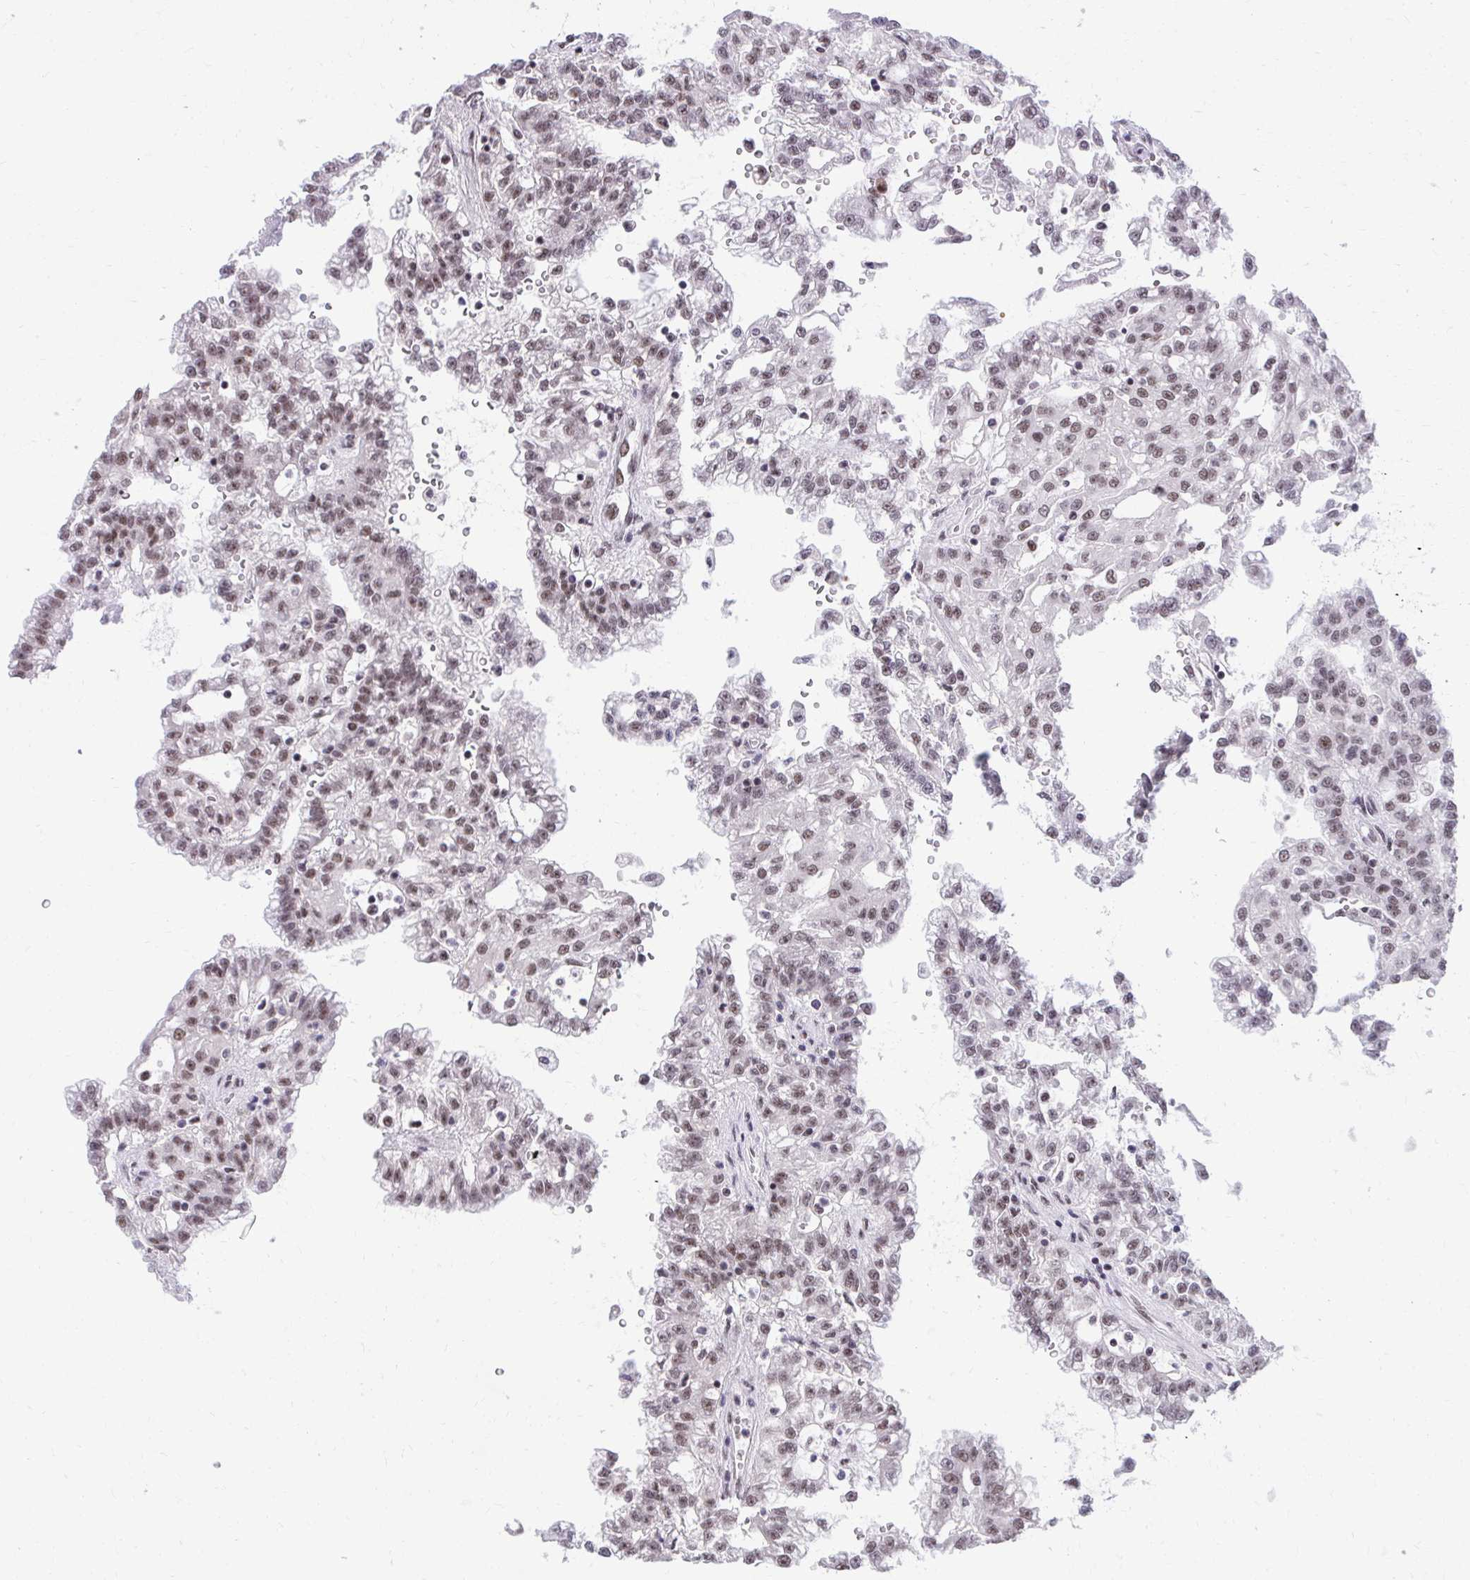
{"staining": {"intensity": "moderate", "quantity": ">75%", "location": "nuclear"}, "tissue": "renal cancer", "cell_type": "Tumor cells", "image_type": "cancer", "snomed": [{"axis": "morphology", "description": "Adenocarcinoma, NOS"}, {"axis": "topography", "description": "Kidney"}], "caption": "The image shows immunohistochemical staining of renal cancer (adenocarcinoma). There is moderate nuclear staining is appreciated in about >75% of tumor cells.", "gene": "SYNE4", "patient": {"sex": "male", "age": 63}}